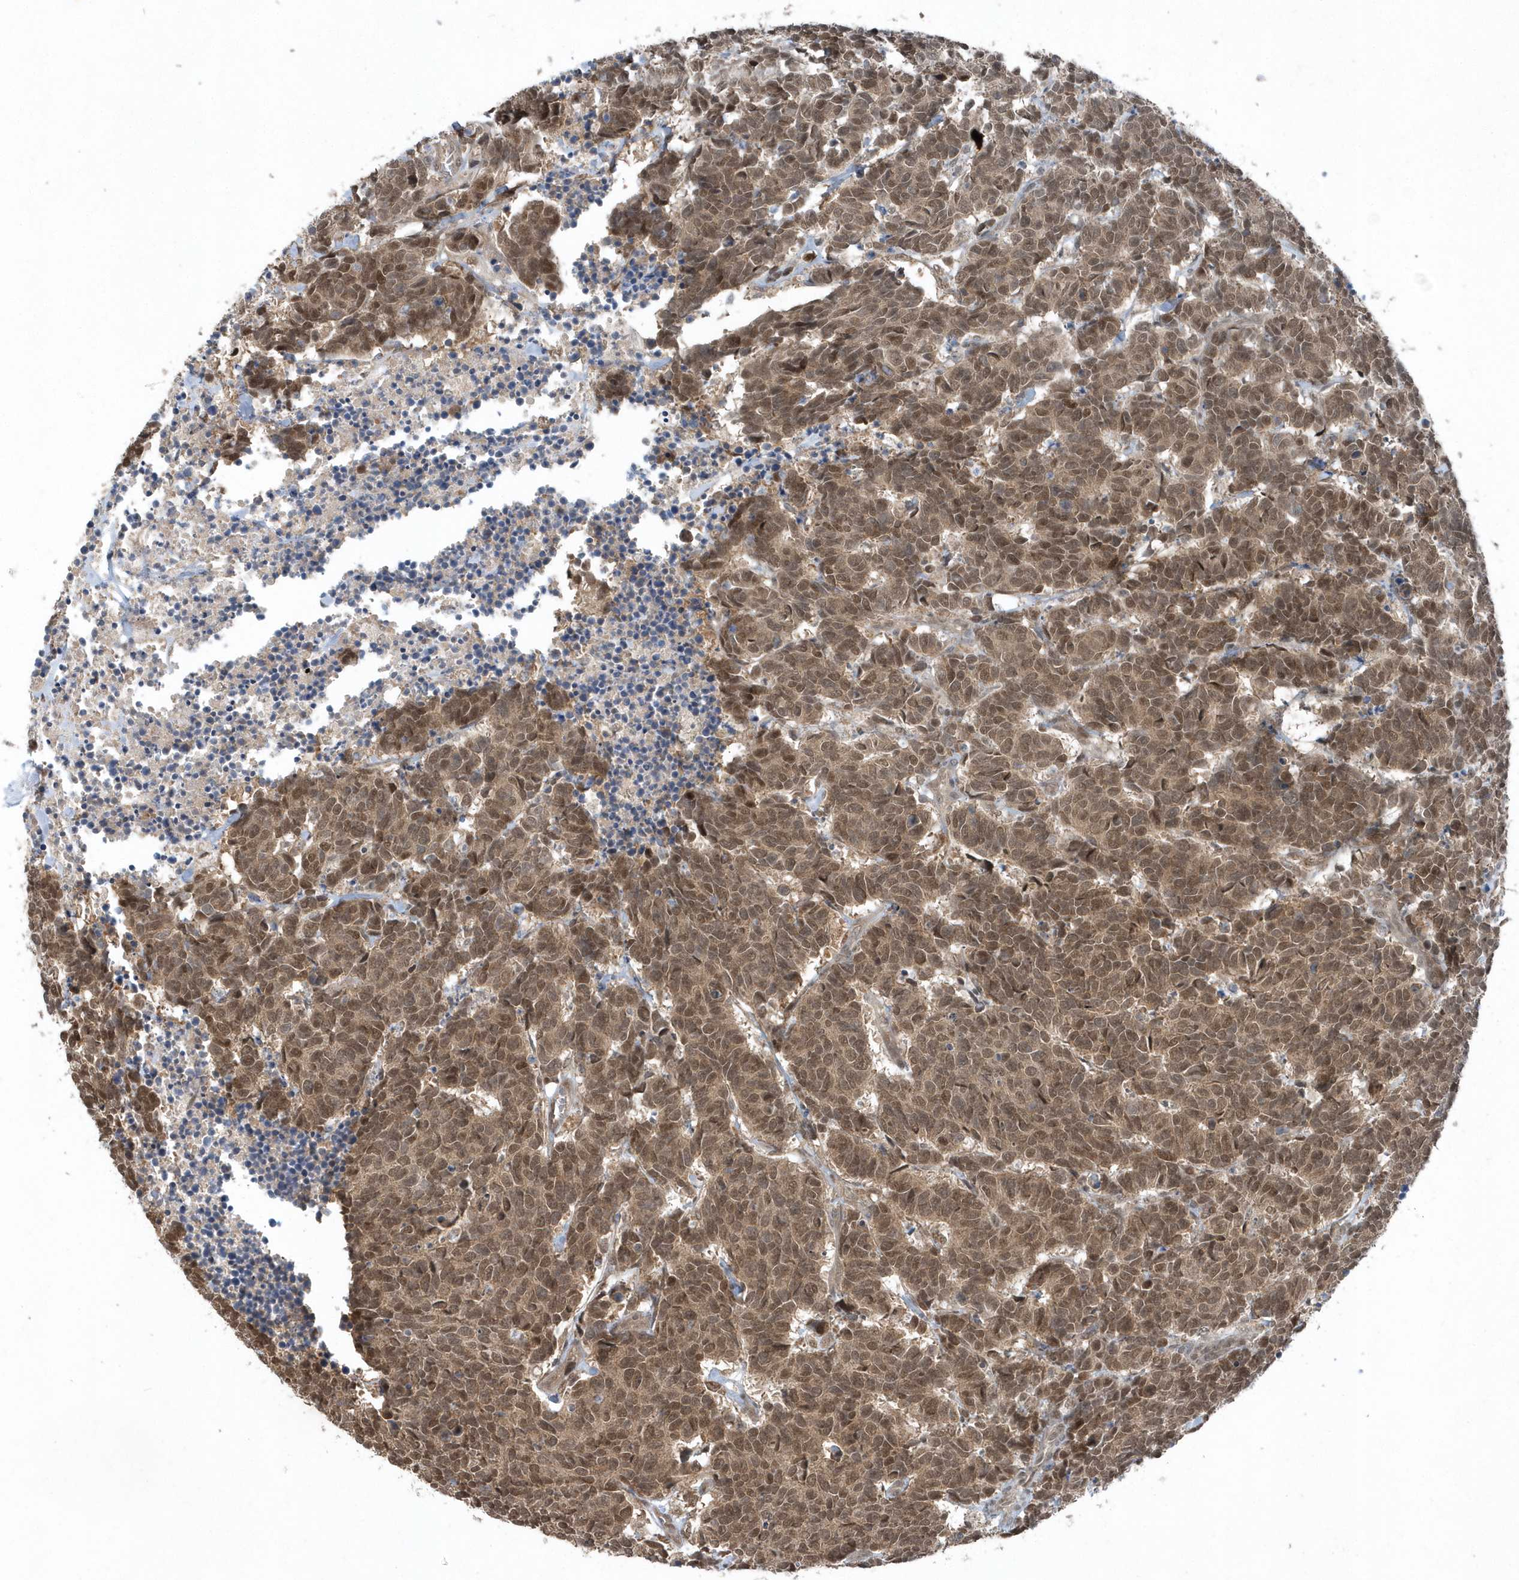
{"staining": {"intensity": "moderate", "quantity": ">75%", "location": "cytoplasmic/membranous,nuclear"}, "tissue": "carcinoid", "cell_type": "Tumor cells", "image_type": "cancer", "snomed": [{"axis": "morphology", "description": "Carcinoma, NOS"}, {"axis": "morphology", "description": "Carcinoid, malignant, NOS"}, {"axis": "topography", "description": "Urinary bladder"}], "caption": "Immunohistochemical staining of carcinoma exhibits medium levels of moderate cytoplasmic/membranous and nuclear protein staining in approximately >75% of tumor cells.", "gene": "QTRT2", "patient": {"sex": "male", "age": 57}}